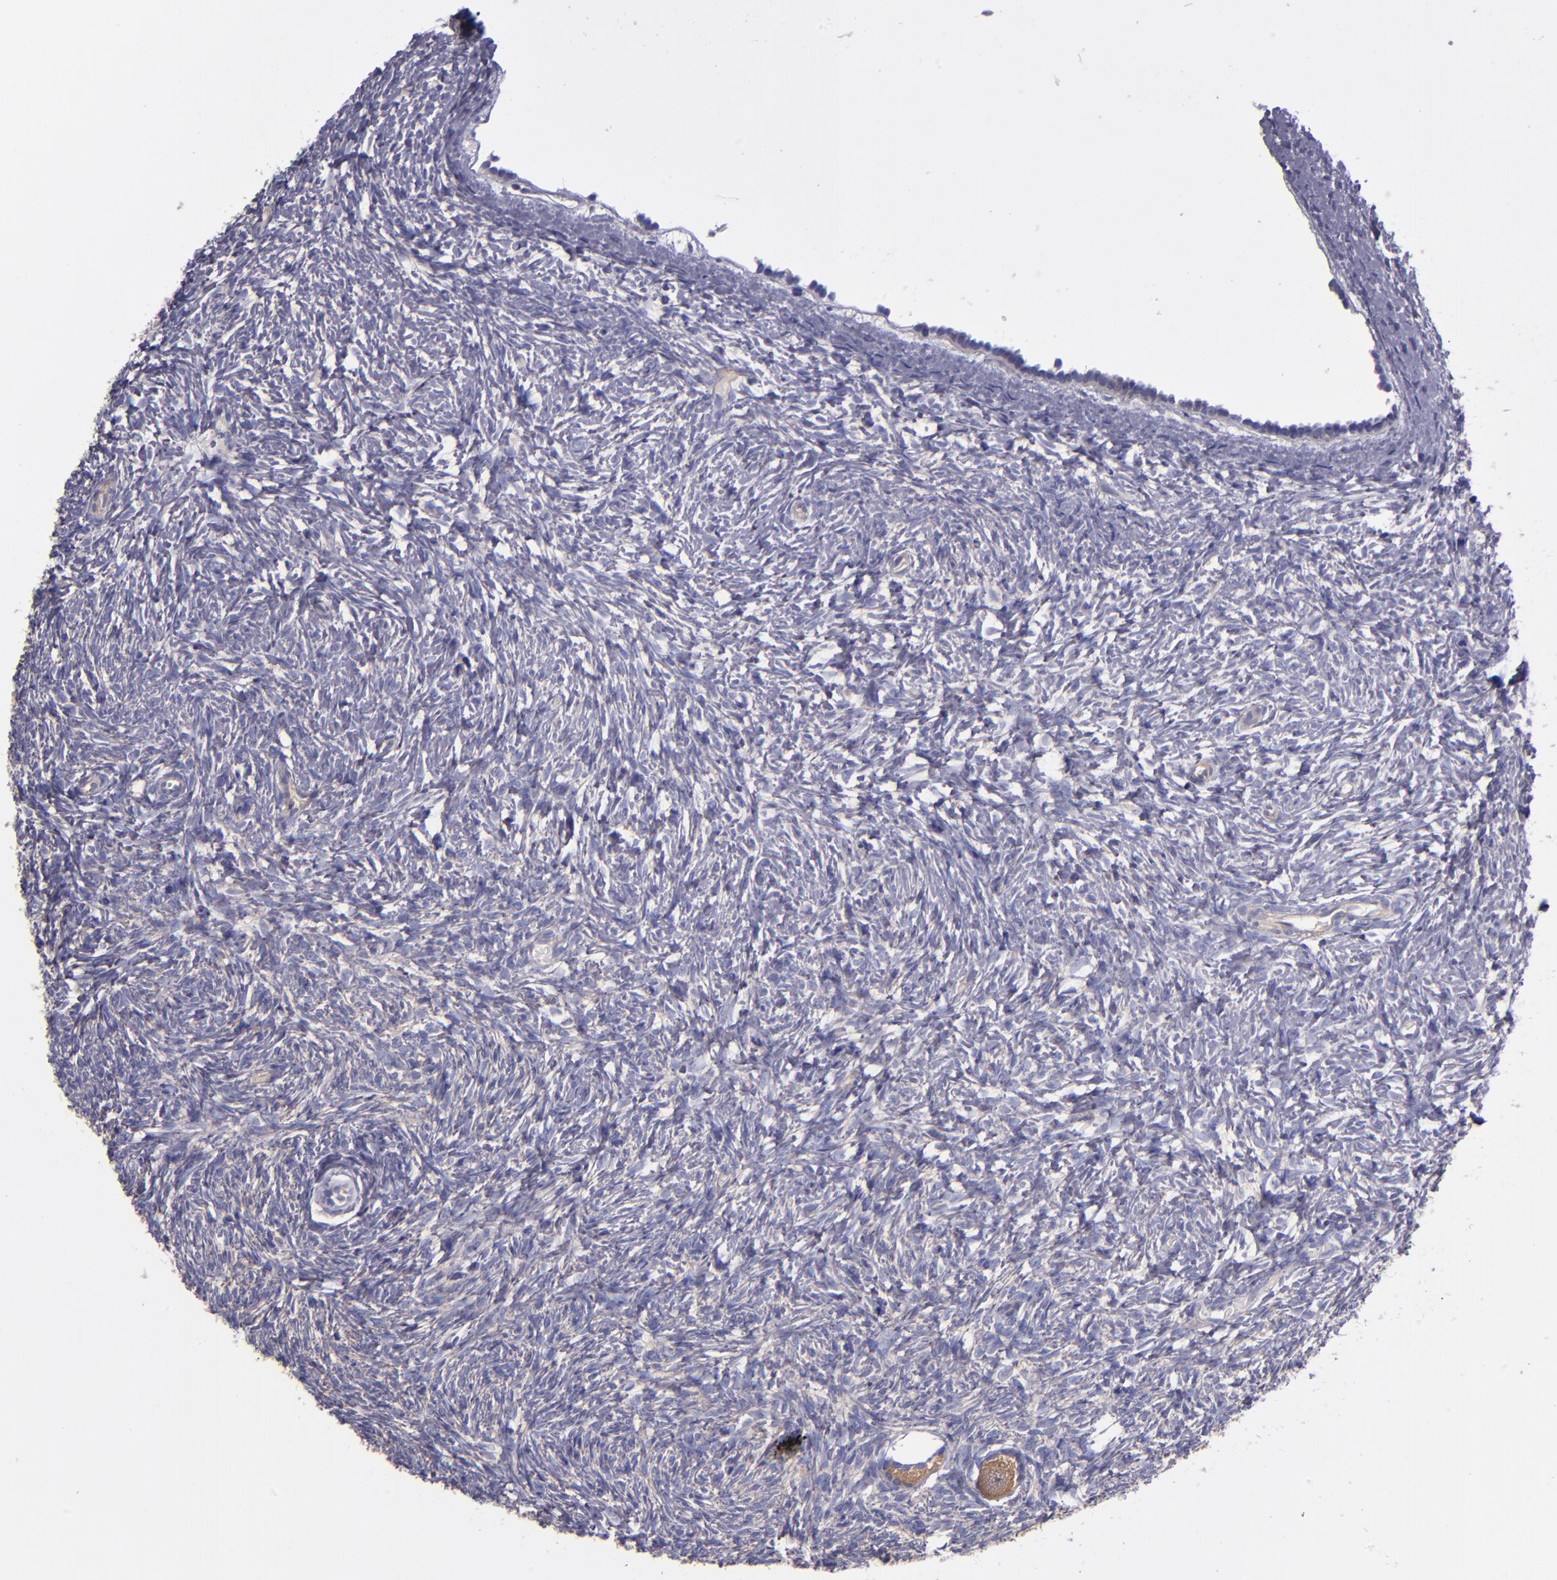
{"staining": {"intensity": "negative", "quantity": "none", "location": "none"}, "tissue": "ovary", "cell_type": "Follicle cells", "image_type": "normal", "snomed": [{"axis": "morphology", "description": "Normal tissue, NOS"}, {"axis": "topography", "description": "Ovary"}], "caption": "This is an immunohistochemistry image of normal human ovary. There is no positivity in follicle cells.", "gene": "CARS1", "patient": {"sex": "female", "age": 35}}